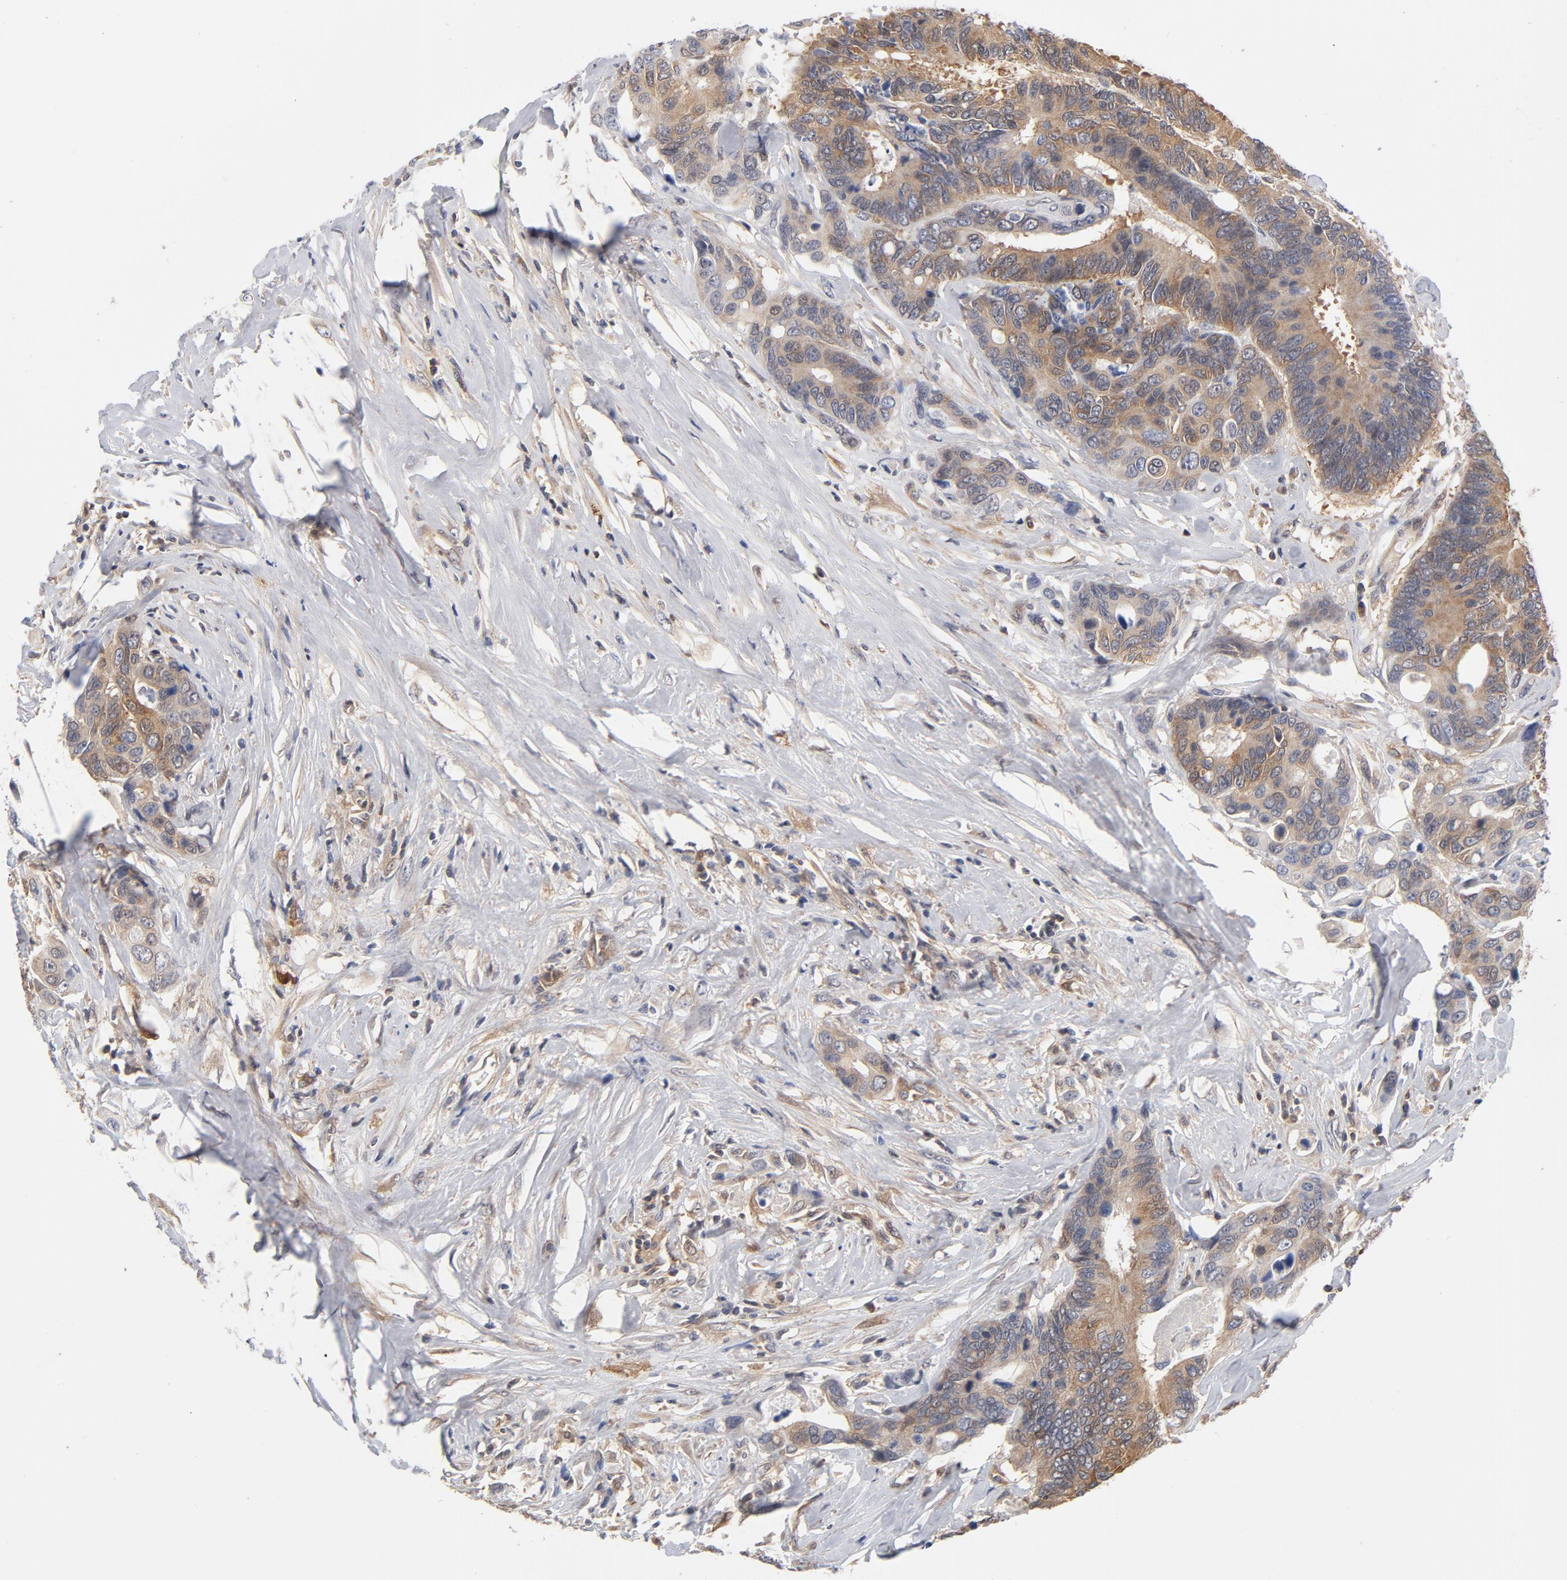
{"staining": {"intensity": "moderate", "quantity": ">75%", "location": "cytoplasmic/membranous"}, "tissue": "colorectal cancer", "cell_type": "Tumor cells", "image_type": "cancer", "snomed": [{"axis": "morphology", "description": "Adenocarcinoma, NOS"}, {"axis": "topography", "description": "Rectum"}], "caption": "A medium amount of moderate cytoplasmic/membranous staining is seen in approximately >75% of tumor cells in colorectal cancer tissue.", "gene": "ASMTL", "patient": {"sex": "male", "age": 55}}